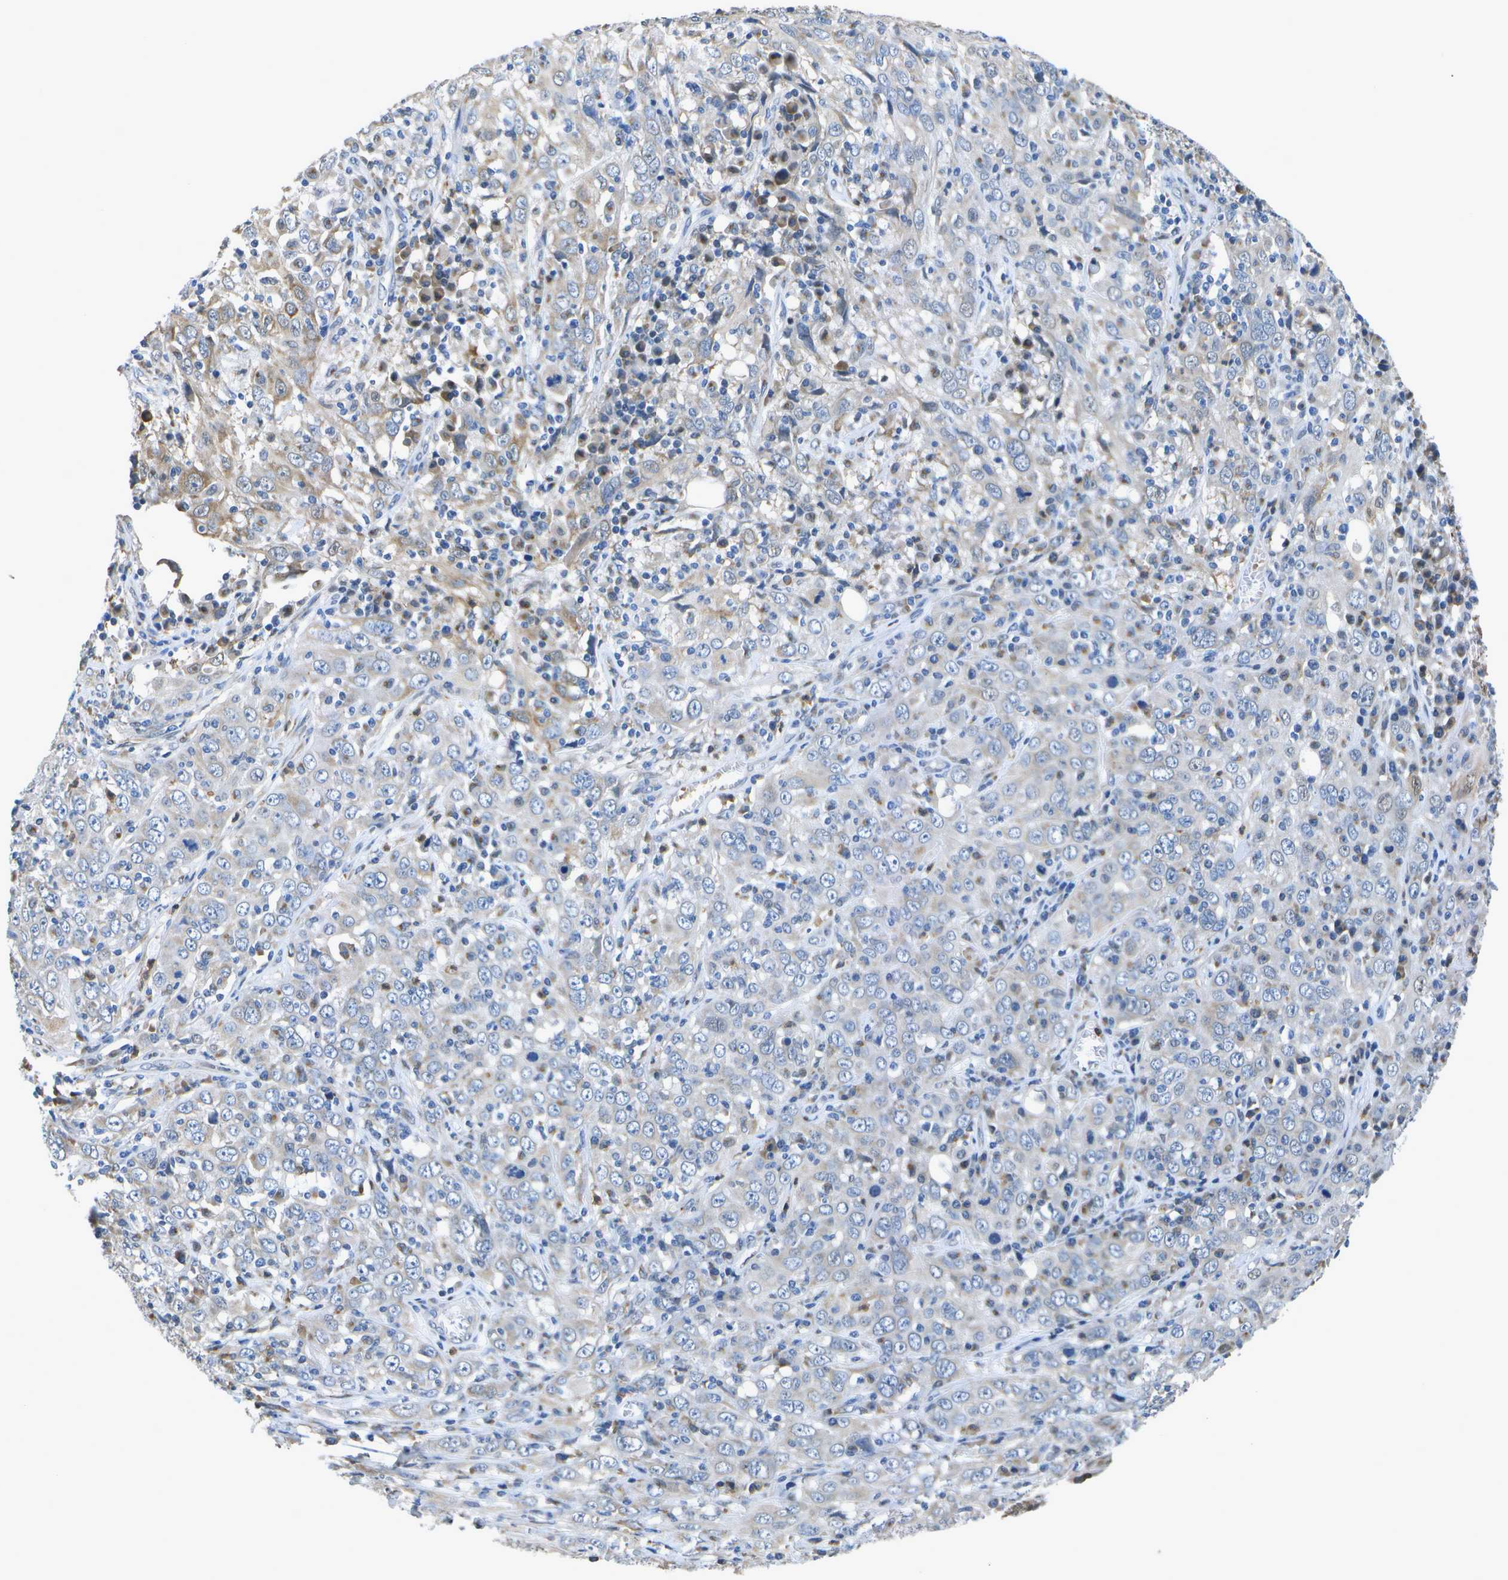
{"staining": {"intensity": "negative", "quantity": "none", "location": "none"}, "tissue": "cervical cancer", "cell_type": "Tumor cells", "image_type": "cancer", "snomed": [{"axis": "morphology", "description": "Squamous cell carcinoma, NOS"}, {"axis": "topography", "description": "Cervix"}], "caption": "High magnification brightfield microscopy of cervical cancer (squamous cell carcinoma) stained with DAB (brown) and counterstained with hematoxylin (blue): tumor cells show no significant staining.", "gene": "DSE", "patient": {"sex": "female", "age": 46}}